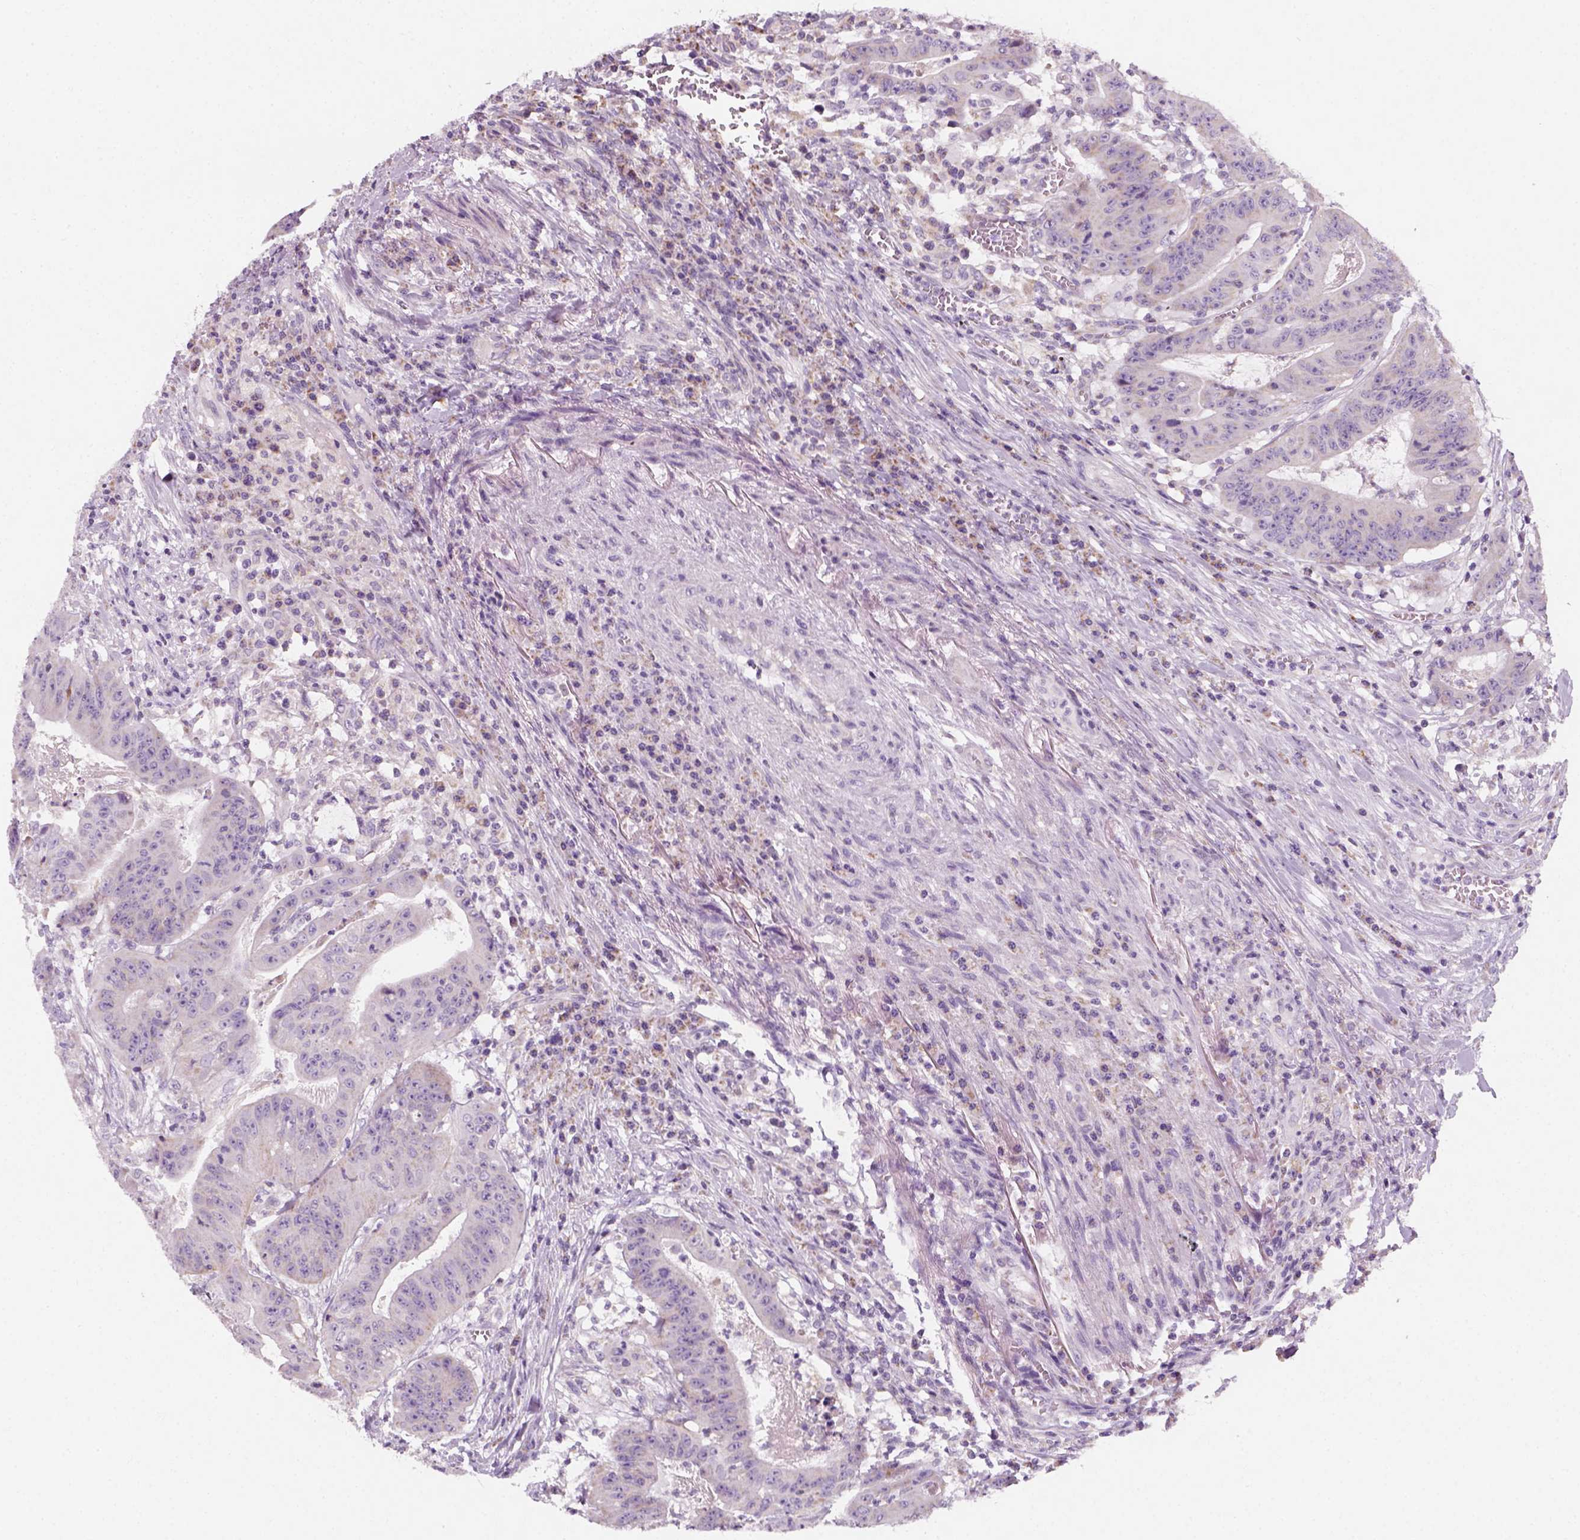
{"staining": {"intensity": "negative", "quantity": "none", "location": "none"}, "tissue": "colorectal cancer", "cell_type": "Tumor cells", "image_type": "cancer", "snomed": [{"axis": "morphology", "description": "Adenocarcinoma, NOS"}, {"axis": "topography", "description": "Colon"}], "caption": "Tumor cells show no significant staining in adenocarcinoma (colorectal).", "gene": "AWAT2", "patient": {"sex": "male", "age": 33}}